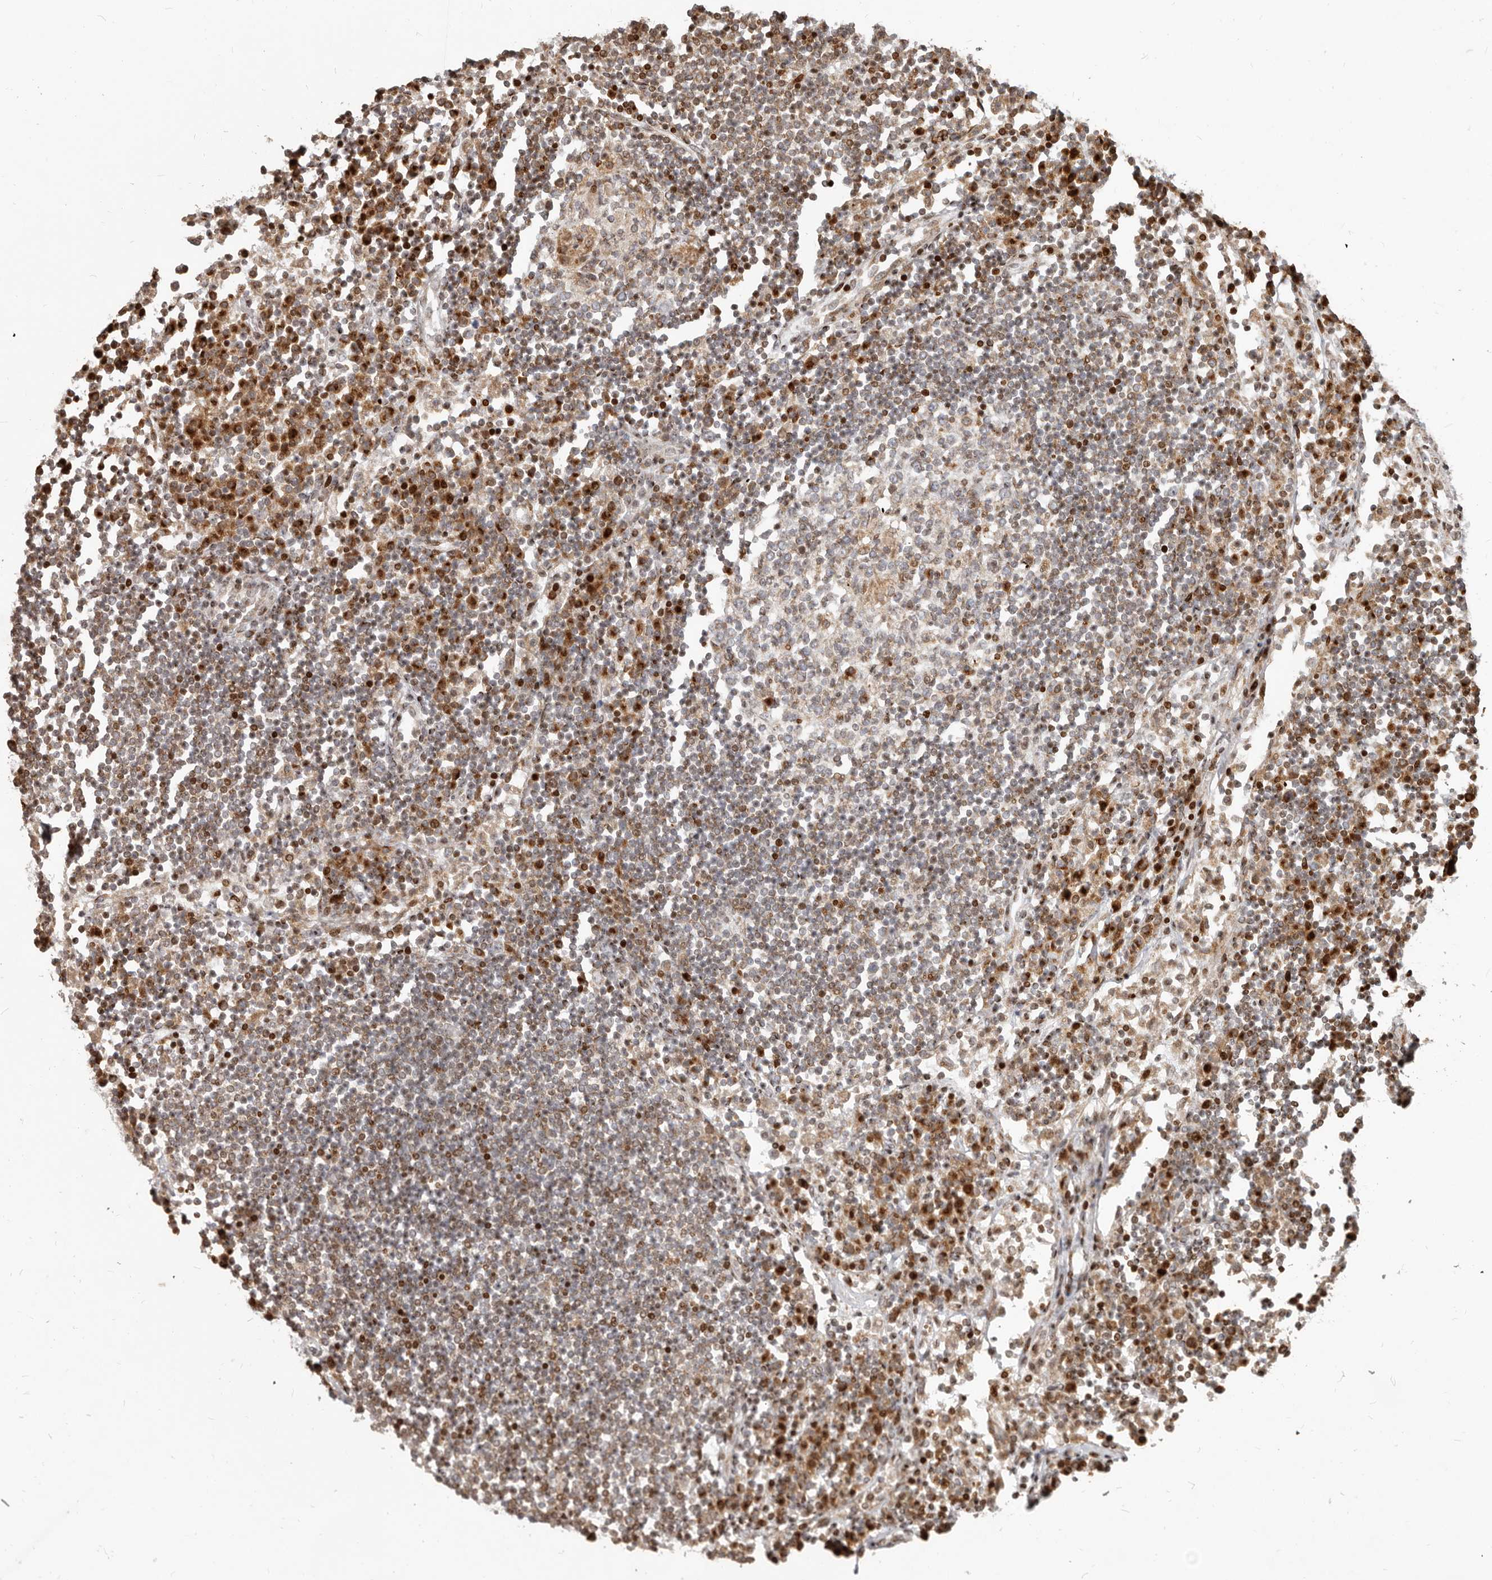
{"staining": {"intensity": "moderate", "quantity": "<25%", "location": "cytoplasmic/membranous"}, "tissue": "lymph node", "cell_type": "Germinal center cells", "image_type": "normal", "snomed": [{"axis": "morphology", "description": "Normal tissue, NOS"}, {"axis": "topography", "description": "Lymph node"}], "caption": "Protein analysis of benign lymph node exhibits moderate cytoplasmic/membranous positivity in approximately <25% of germinal center cells. The staining was performed using DAB (3,3'-diaminobenzidine), with brown indicating positive protein expression. Nuclei are stained blue with hematoxylin.", "gene": "TRIM4", "patient": {"sex": "female", "age": 53}}